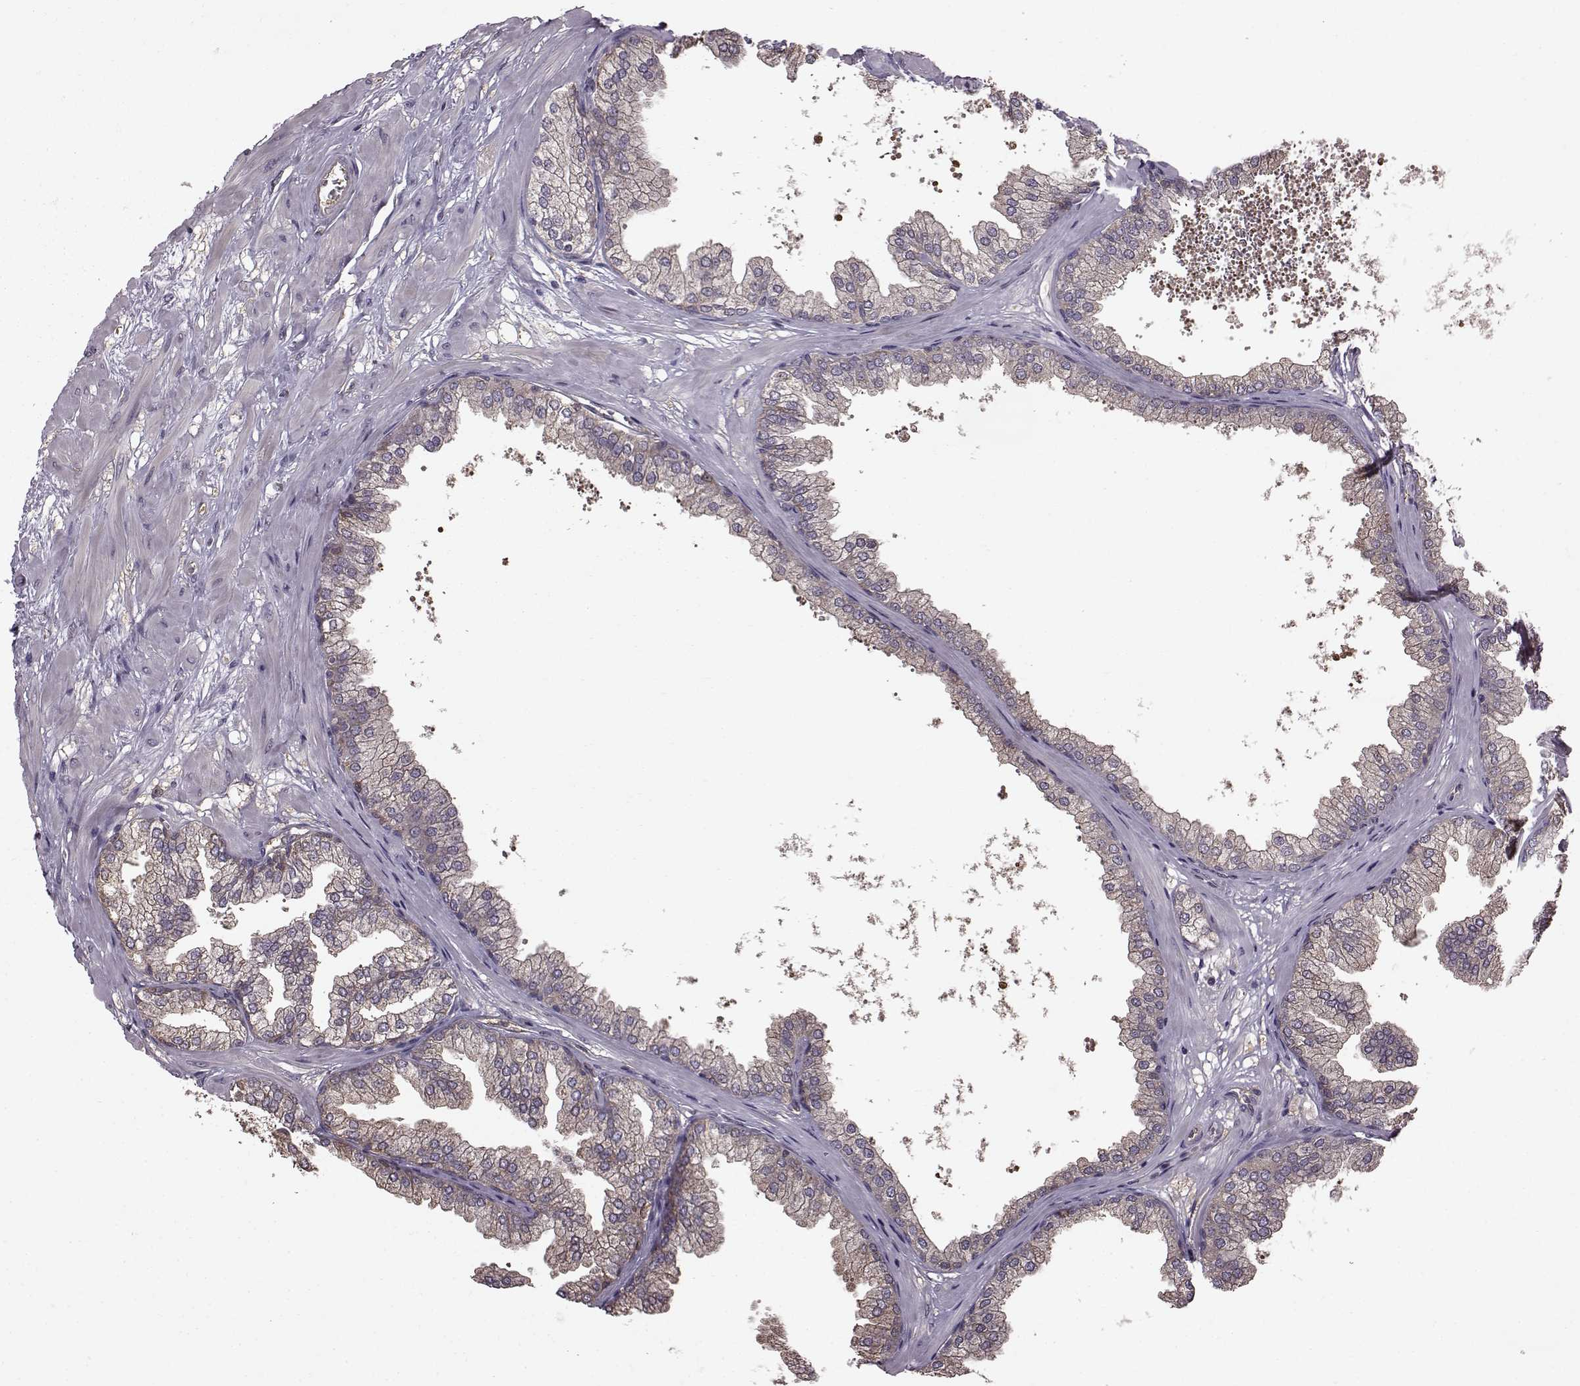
{"staining": {"intensity": "weak", "quantity": "25%-75%", "location": "cytoplasmic/membranous"}, "tissue": "prostate", "cell_type": "Glandular cells", "image_type": "normal", "snomed": [{"axis": "morphology", "description": "Normal tissue, NOS"}, {"axis": "topography", "description": "Prostate"}], "caption": "Brown immunohistochemical staining in normal human prostate exhibits weak cytoplasmic/membranous positivity in about 25%-75% of glandular cells.", "gene": "NME1", "patient": {"sex": "male", "age": 37}}